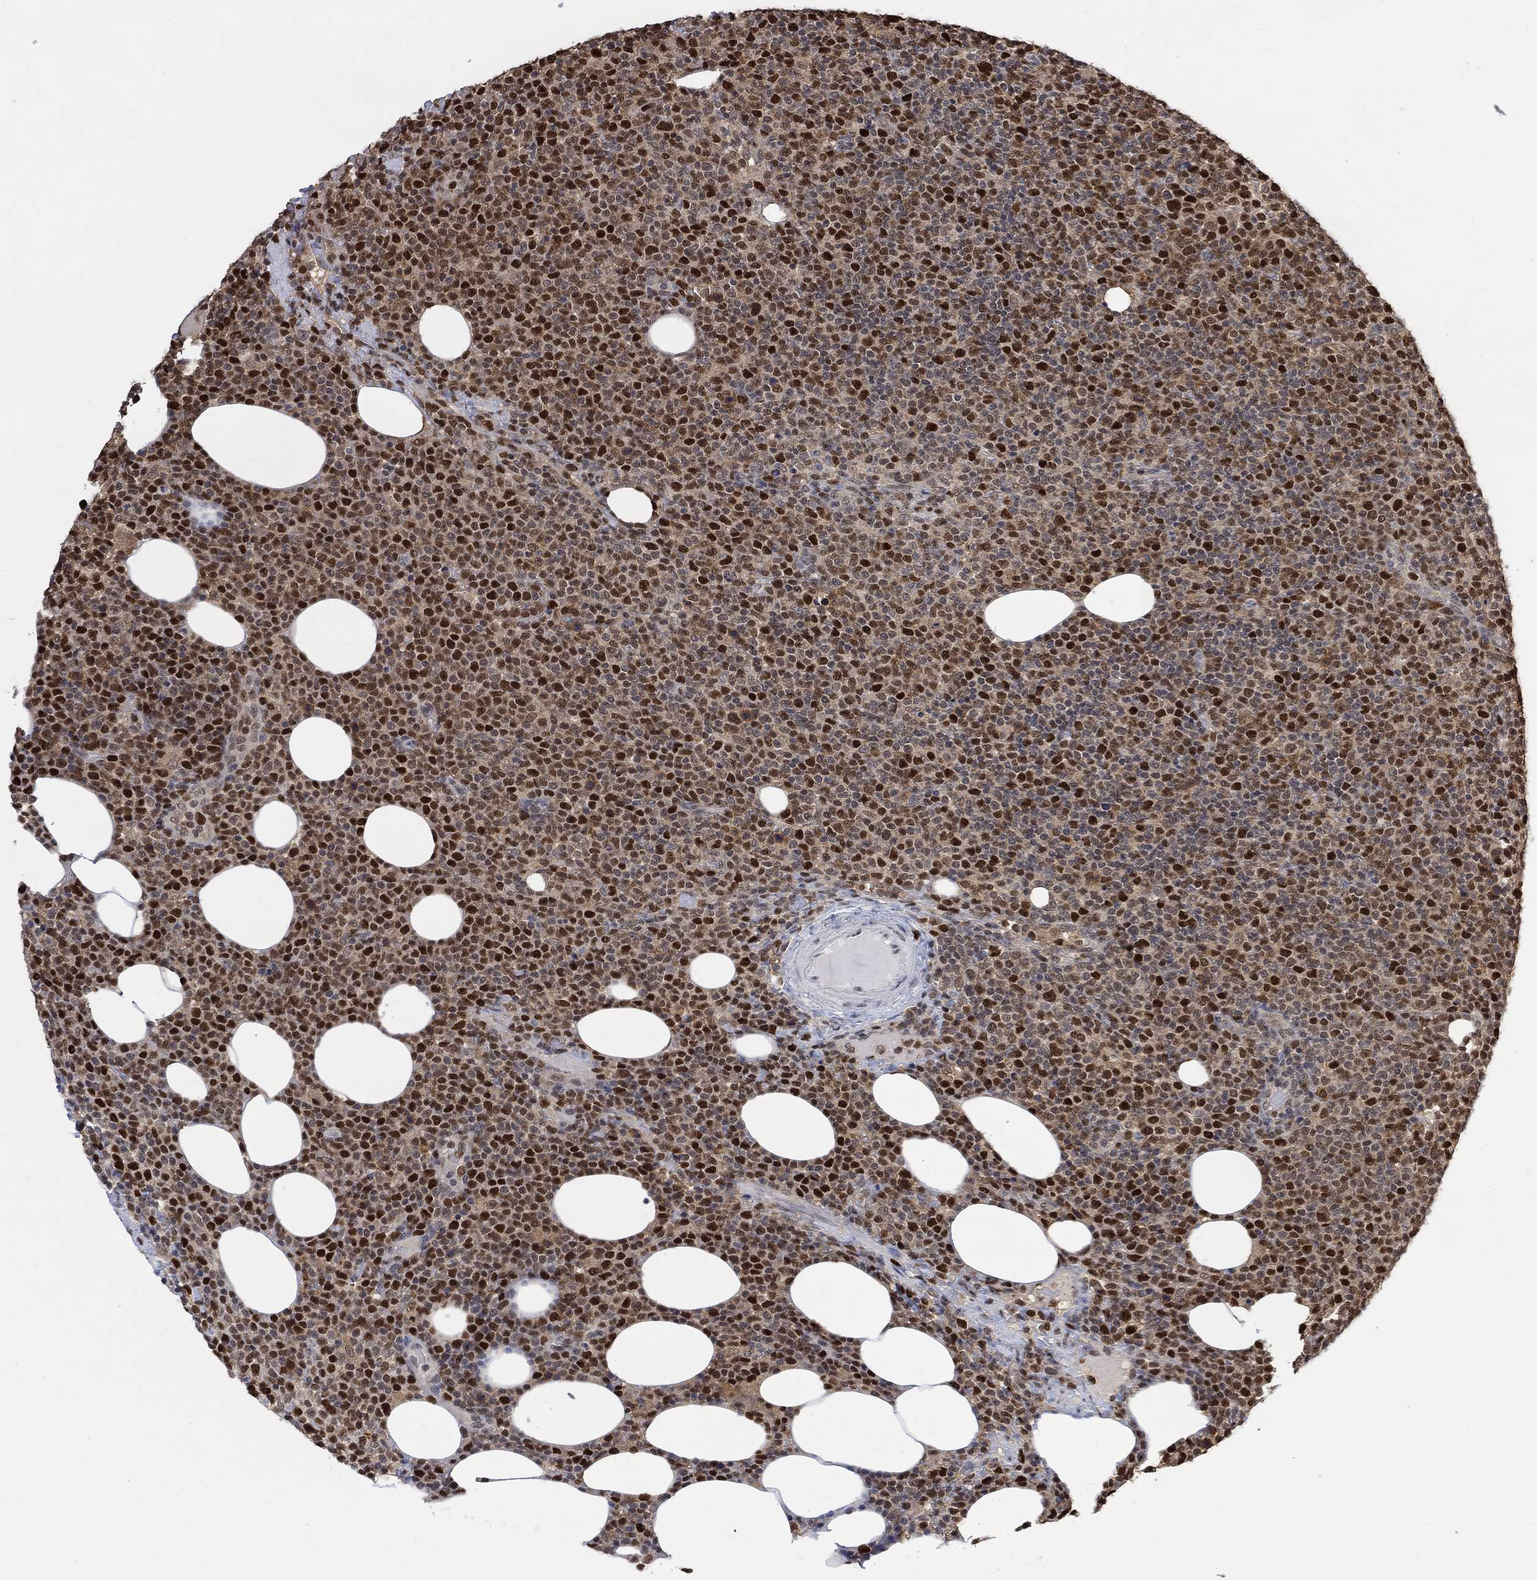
{"staining": {"intensity": "strong", "quantity": "<25%", "location": "nuclear"}, "tissue": "lymphoma", "cell_type": "Tumor cells", "image_type": "cancer", "snomed": [{"axis": "morphology", "description": "Malignant lymphoma, non-Hodgkin's type, High grade"}, {"axis": "topography", "description": "Lymph node"}], "caption": "Protein staining demonstrates strong nuclear staining in about <25% of tumor cells in lymphoma.", "gene": "RAD54L2", "patient": {"sex": "male", "age": 61}}